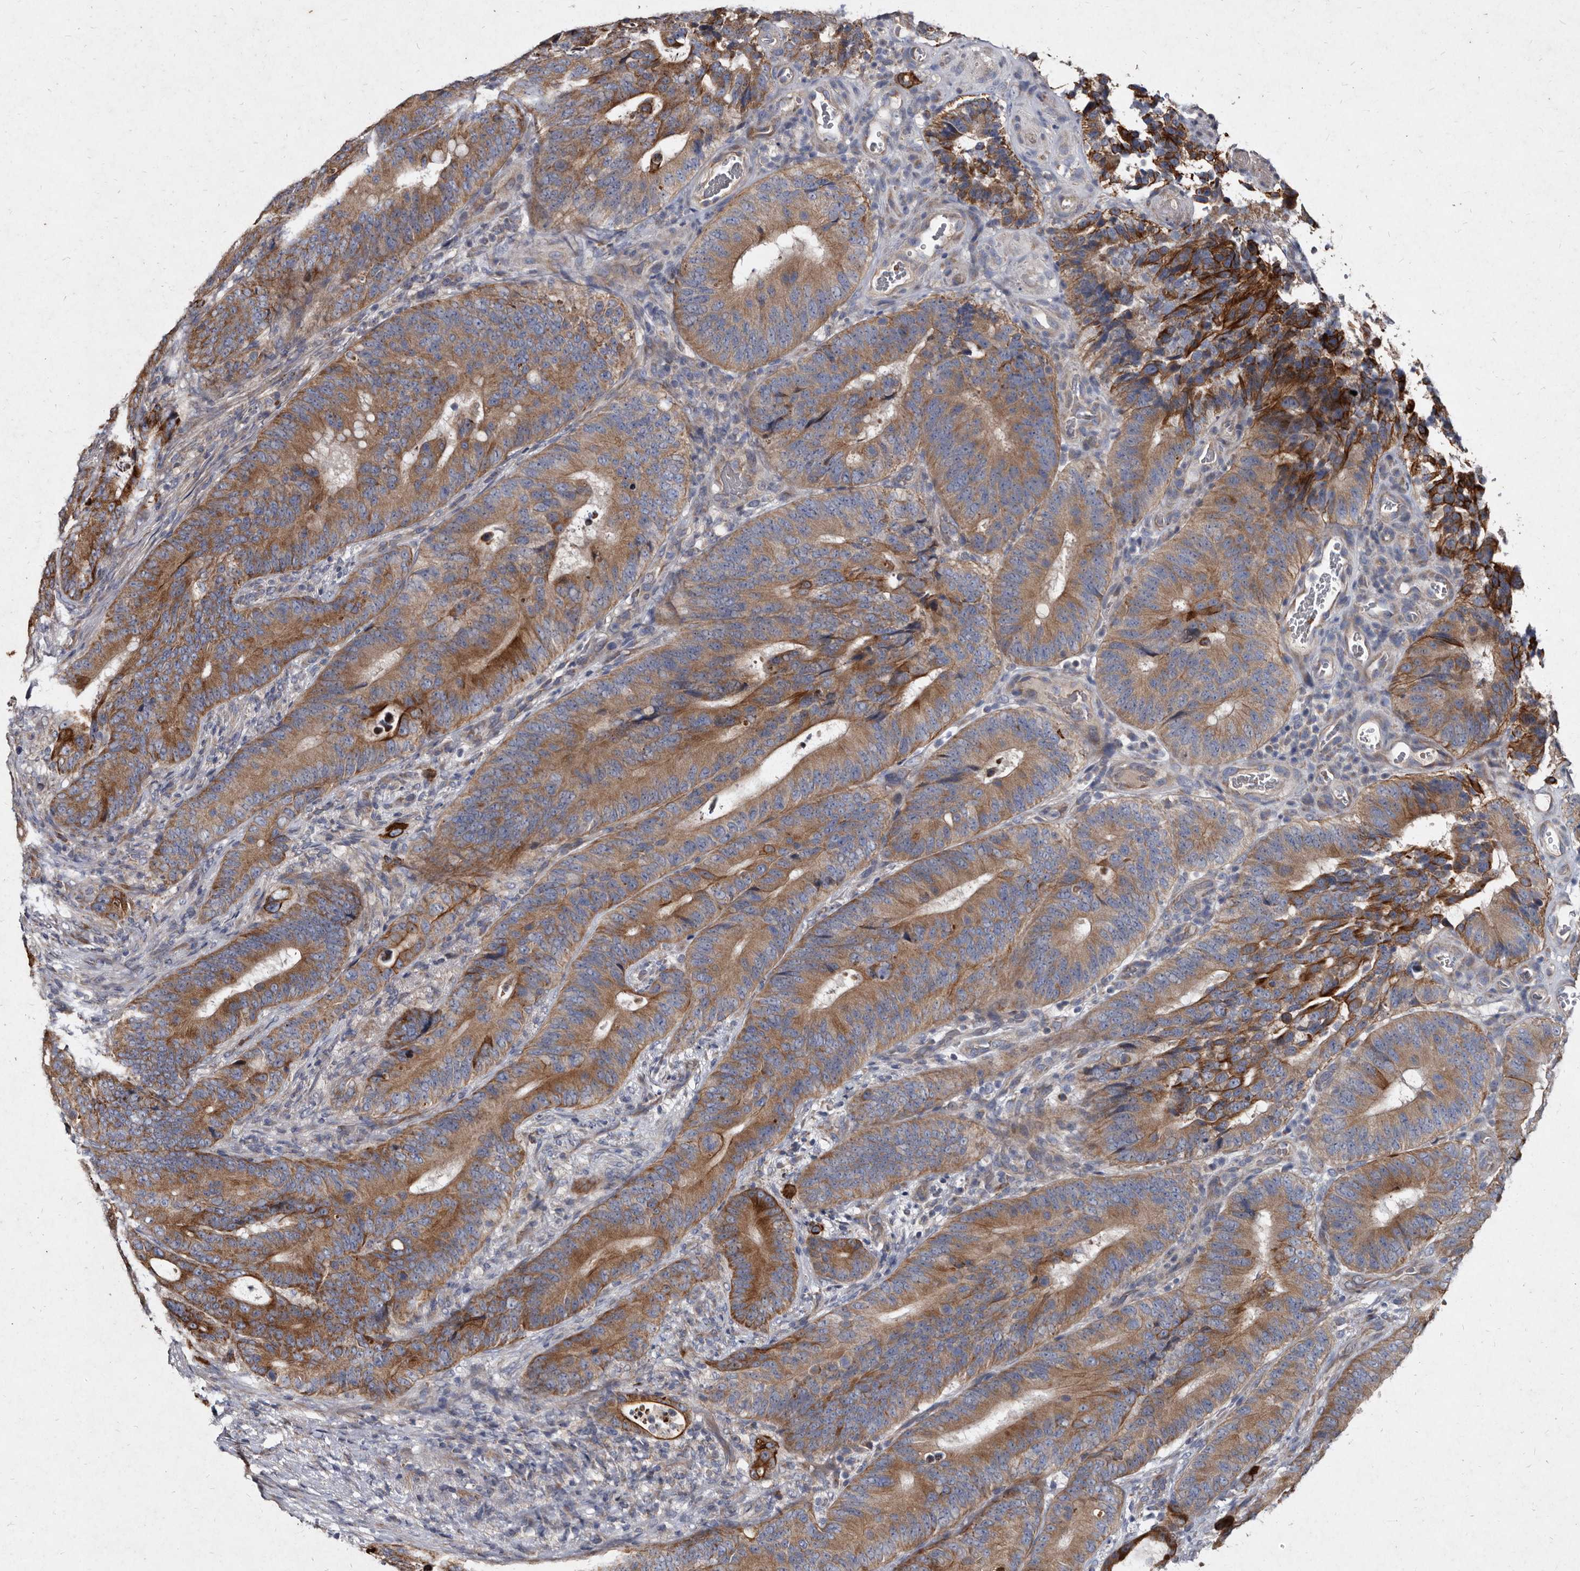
{"staining": {"intensity": "moderate", "quantity": ">75%", "location": "cytoplasmic/membranous"}, "tissue": "colorectal cancer", "cell_type": "Tumor cells", "image_type": "cancer", "snomed": [{"axis": "morphology", "description": "Adenocarcinoma, NOS"}, {"axis": "topography", "description": "Colon"}], "caption": "DAB (3,3'-diaminobenzidine) immunohistochemical staining of human colorectal cancer (adenocarcinoma) displays moderate cytoplasmic/membranous protein positivity in about >75% of tumor cells.", "gene": "YPEL3", "patient": {"sex": "male", "age": 83}}